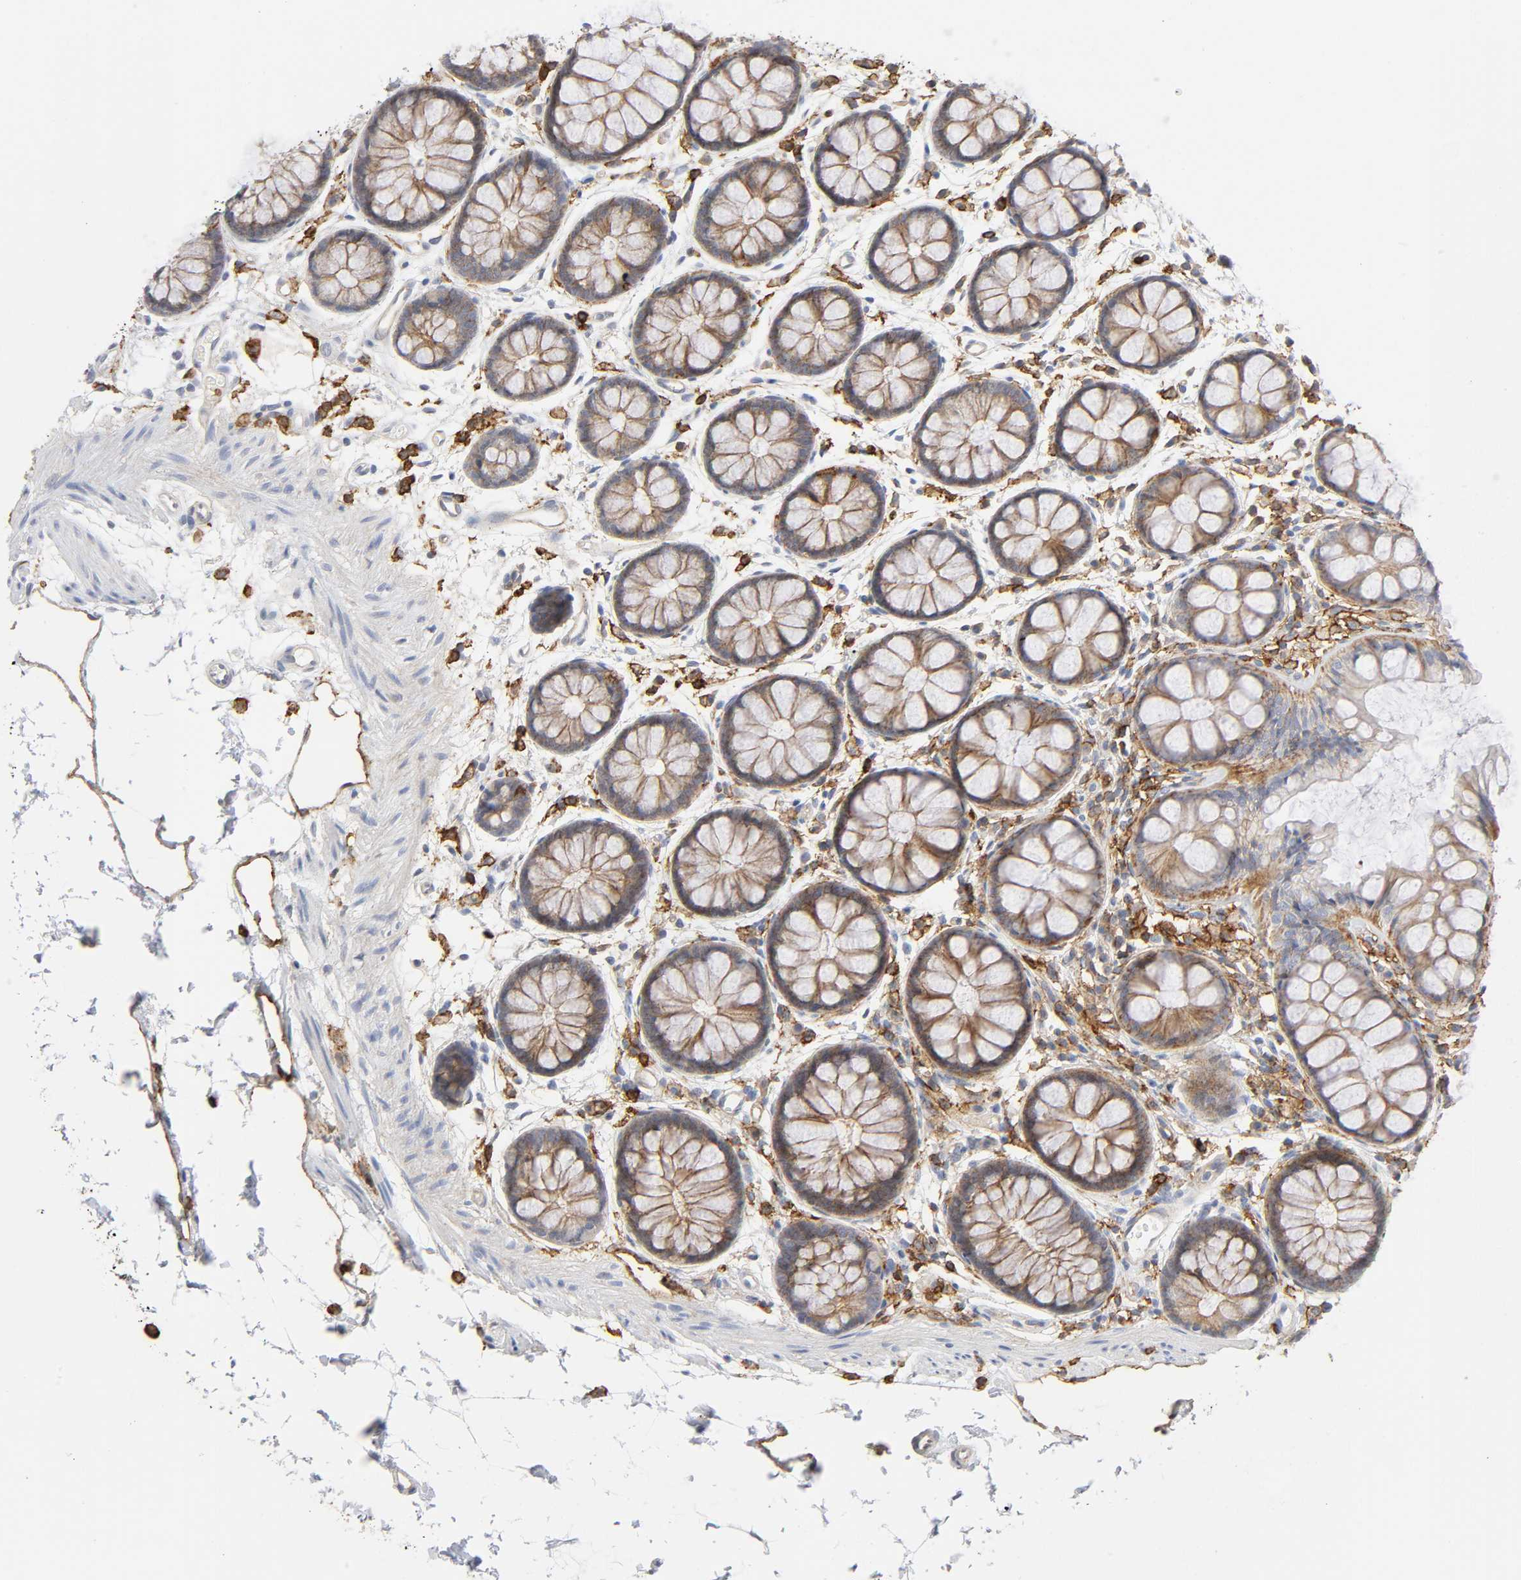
{"staining": {"intensity": "weak", "quantity": "25%-75%", "location": "cytoplasmic/membranous"}, "tissue": "rectum", "cell_type": "Glandular cells", "image_type": "normal", "snomed": [{"axis": "morphology", "description": "Normal tissue, NOS"}, {"axis": "topography", "description": "Rectum"}], "caption": "Glandular cells reveal weak cytoplasmic/membranous staining in about 25%-75% of cells in benign rectum. The protein of interest is stained brown, and the nuclei are stained in blue (DAB (3,3'-diaminobenzidine) IHC with brightfield microscopy, high magnification).", "gene": "LYN", "patient": {"sex": "female", "age": 66}}